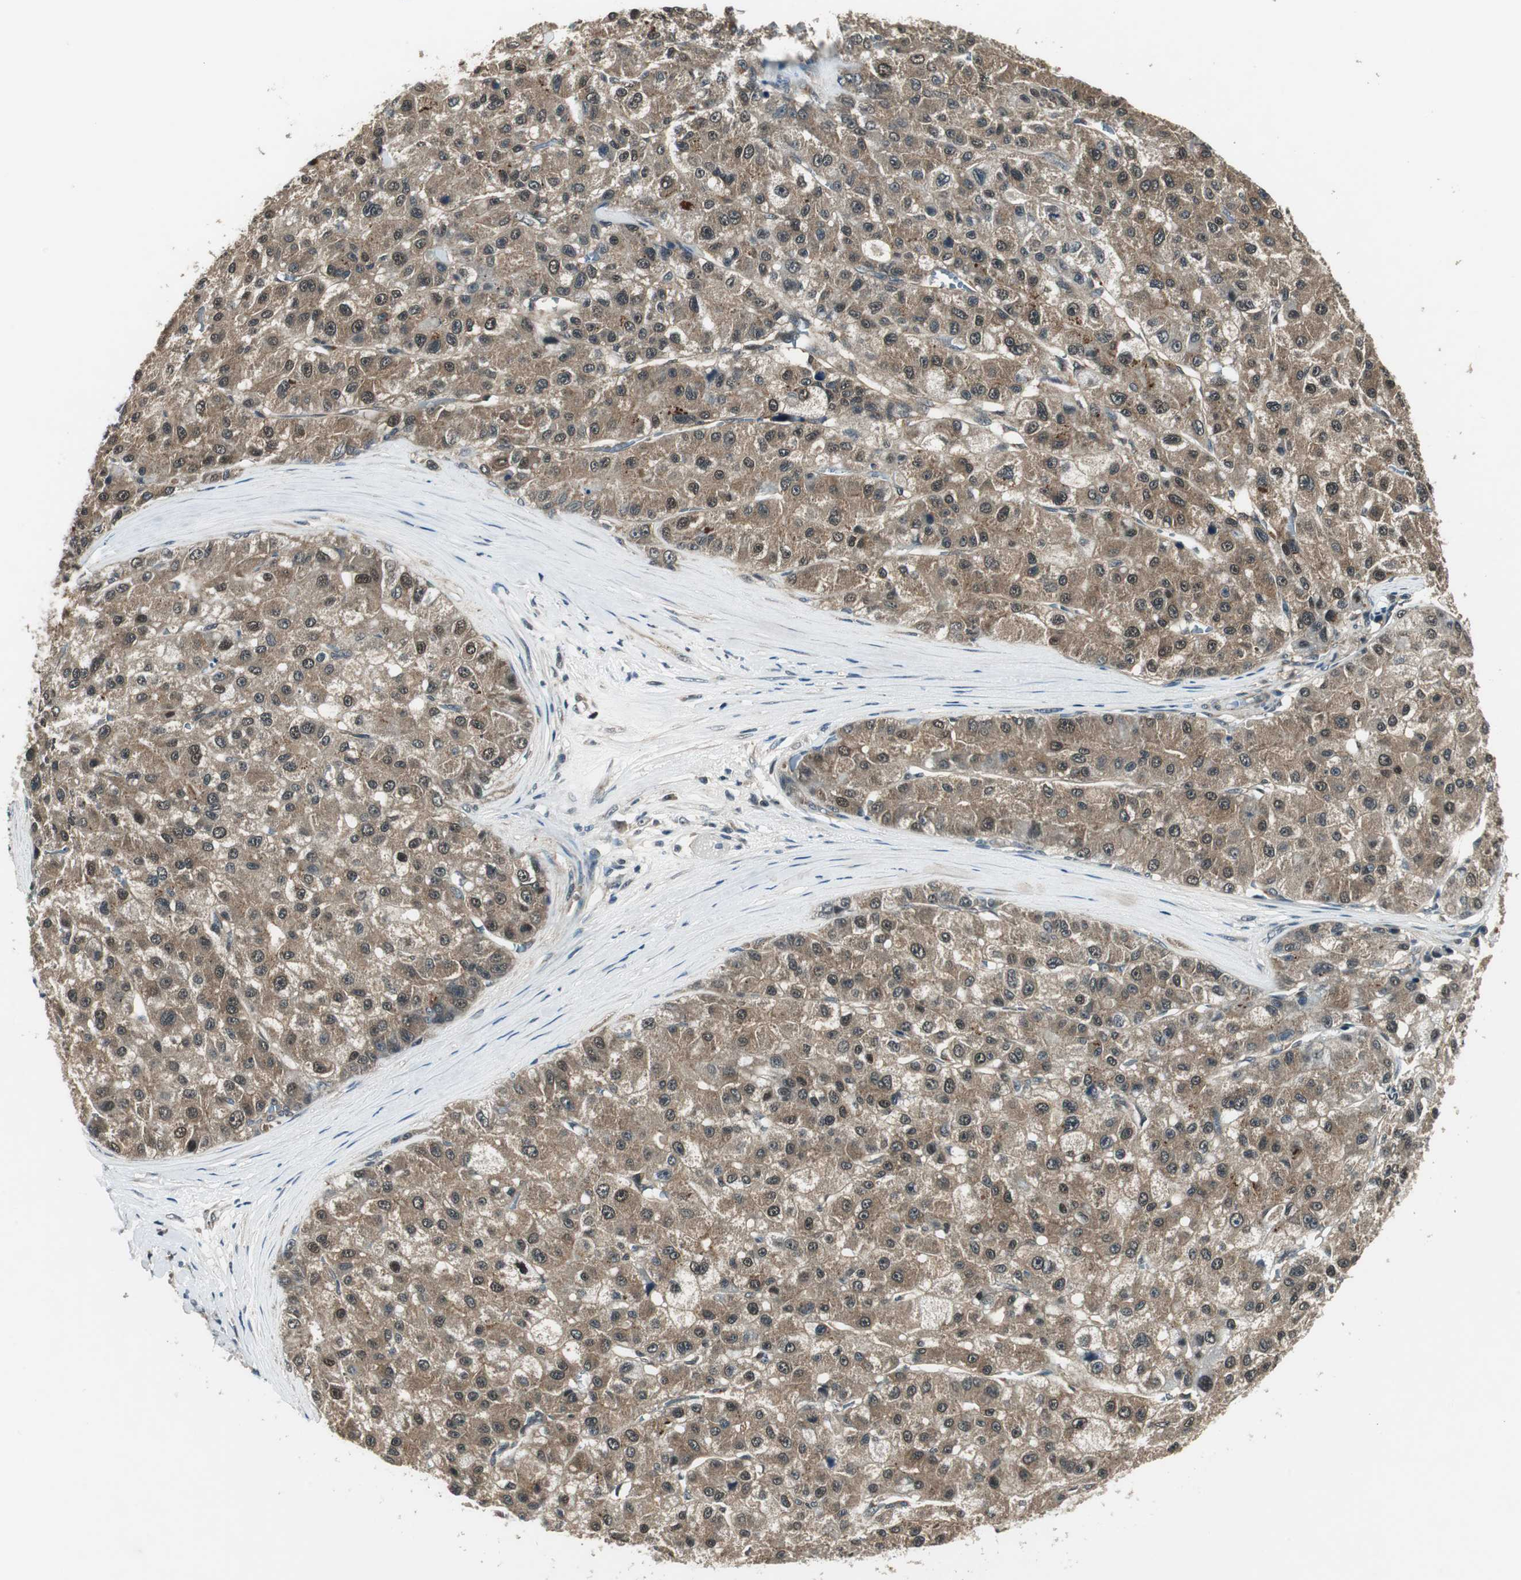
{"staining": {"intensity": "moderate", "quantity": ">75%", "location": "cytoplasmic/membranous,nuclear"}, "tissue": "liver cancer", "cell_type": "Tumor cells", "image_type": "cancer", "snomed": [{"axis": "morphology", "description": "Carcinoma, Hepatocellular, NOS"}, {"axis": "topography", "description": "Liver"}], "caption": "Human liver cancer (hepatocellular carcinoma) stained with a brown dye displays moderate cytoplasmic/membranous and nuclear positive expression in about >75% of tumor cells.", "gene": "PSMB4", "patient": {"sex": "male", "age": 80}}